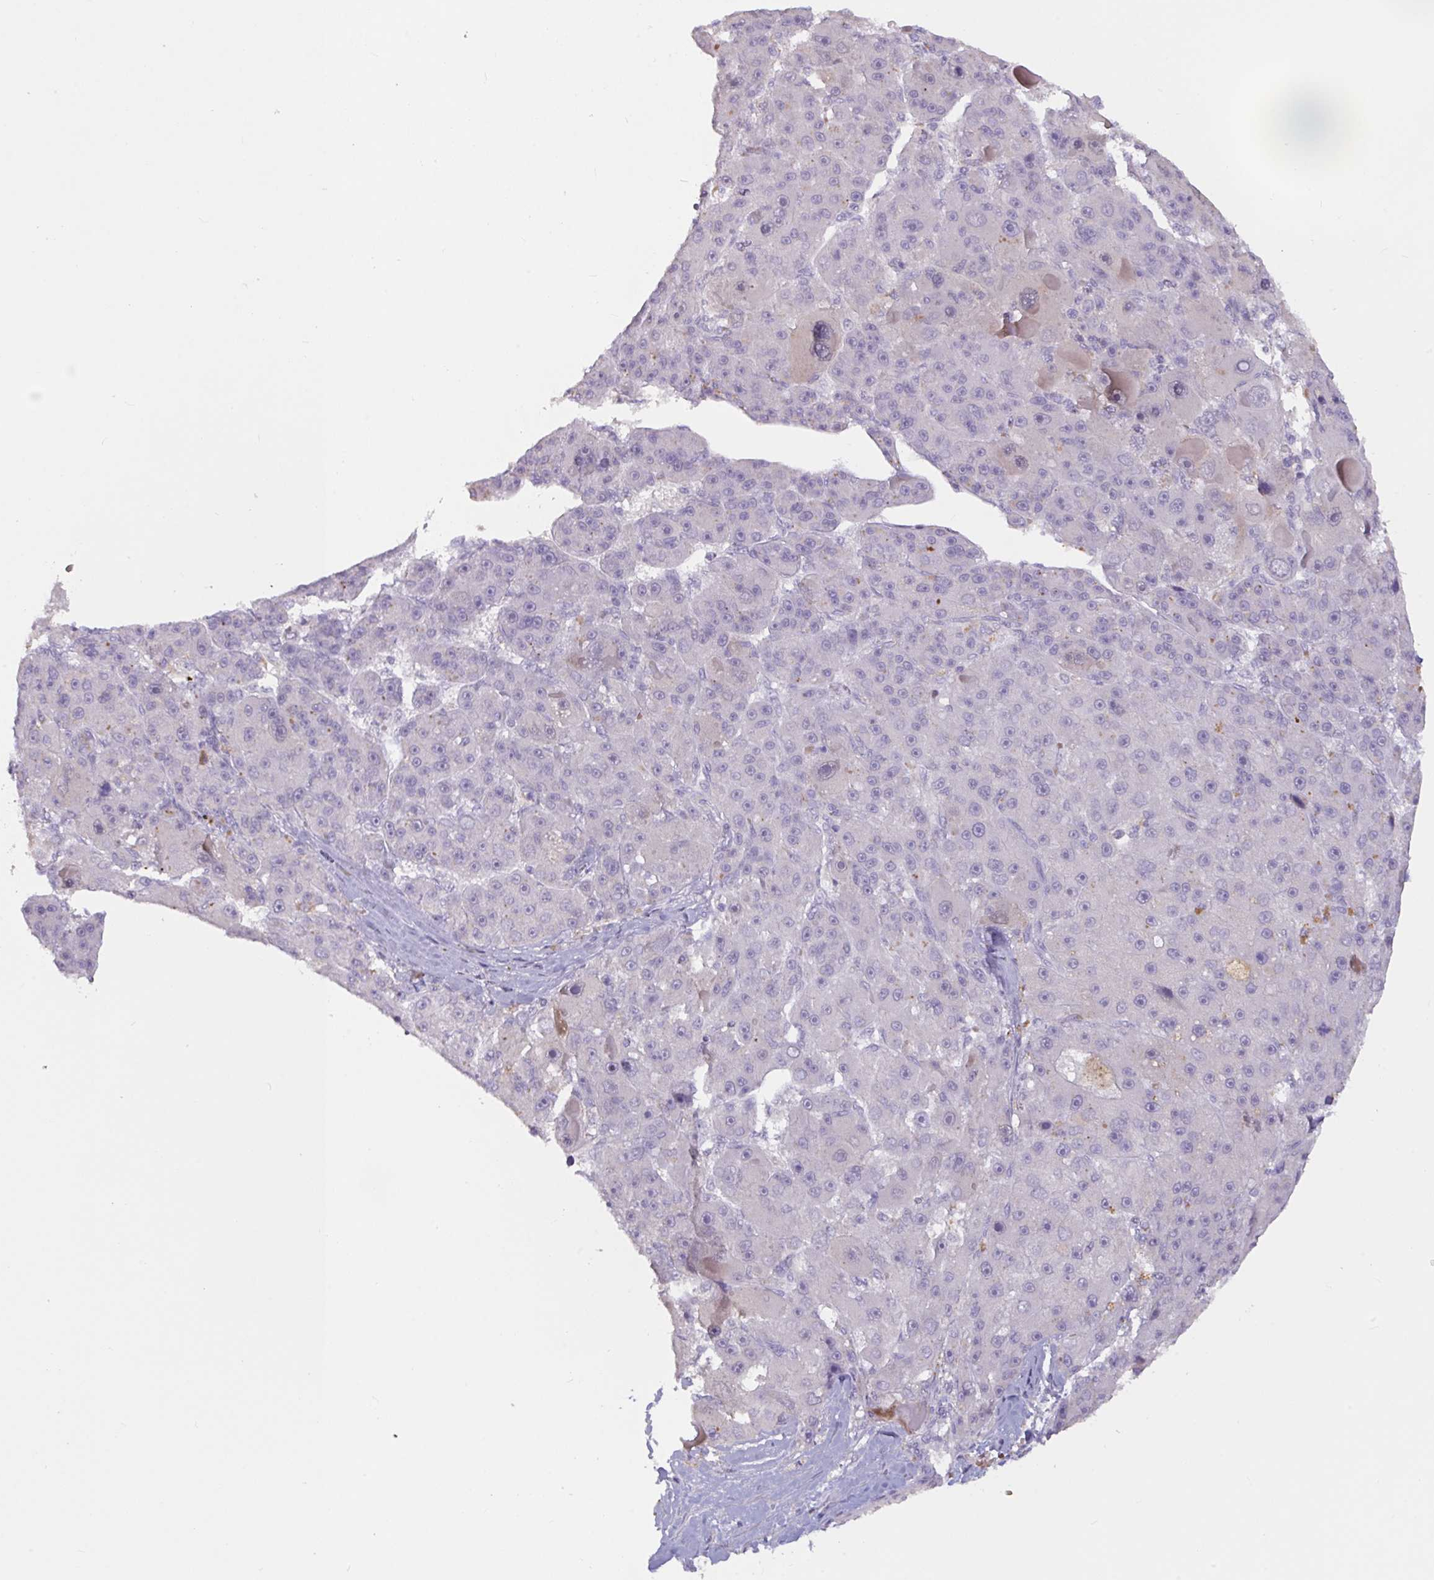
{"staining": {"intensity": "negative", "quantity": "none", "location": "none"}, "tissue": "liver cancer", "cell_type": "Tumor cells", "image_type": "cancer", "snomed": [{"axis": "morphology", "description": "Carcinoma, Hepatocellular, NOS"}, {"axis": "topography", "description": "Liver"}], "caption": "Photomicrograph shows no significant protein expression in tumor cells of liver cancer.", "gene": "RFPL4B", "patient": {"sex": "male", "age": 76}}